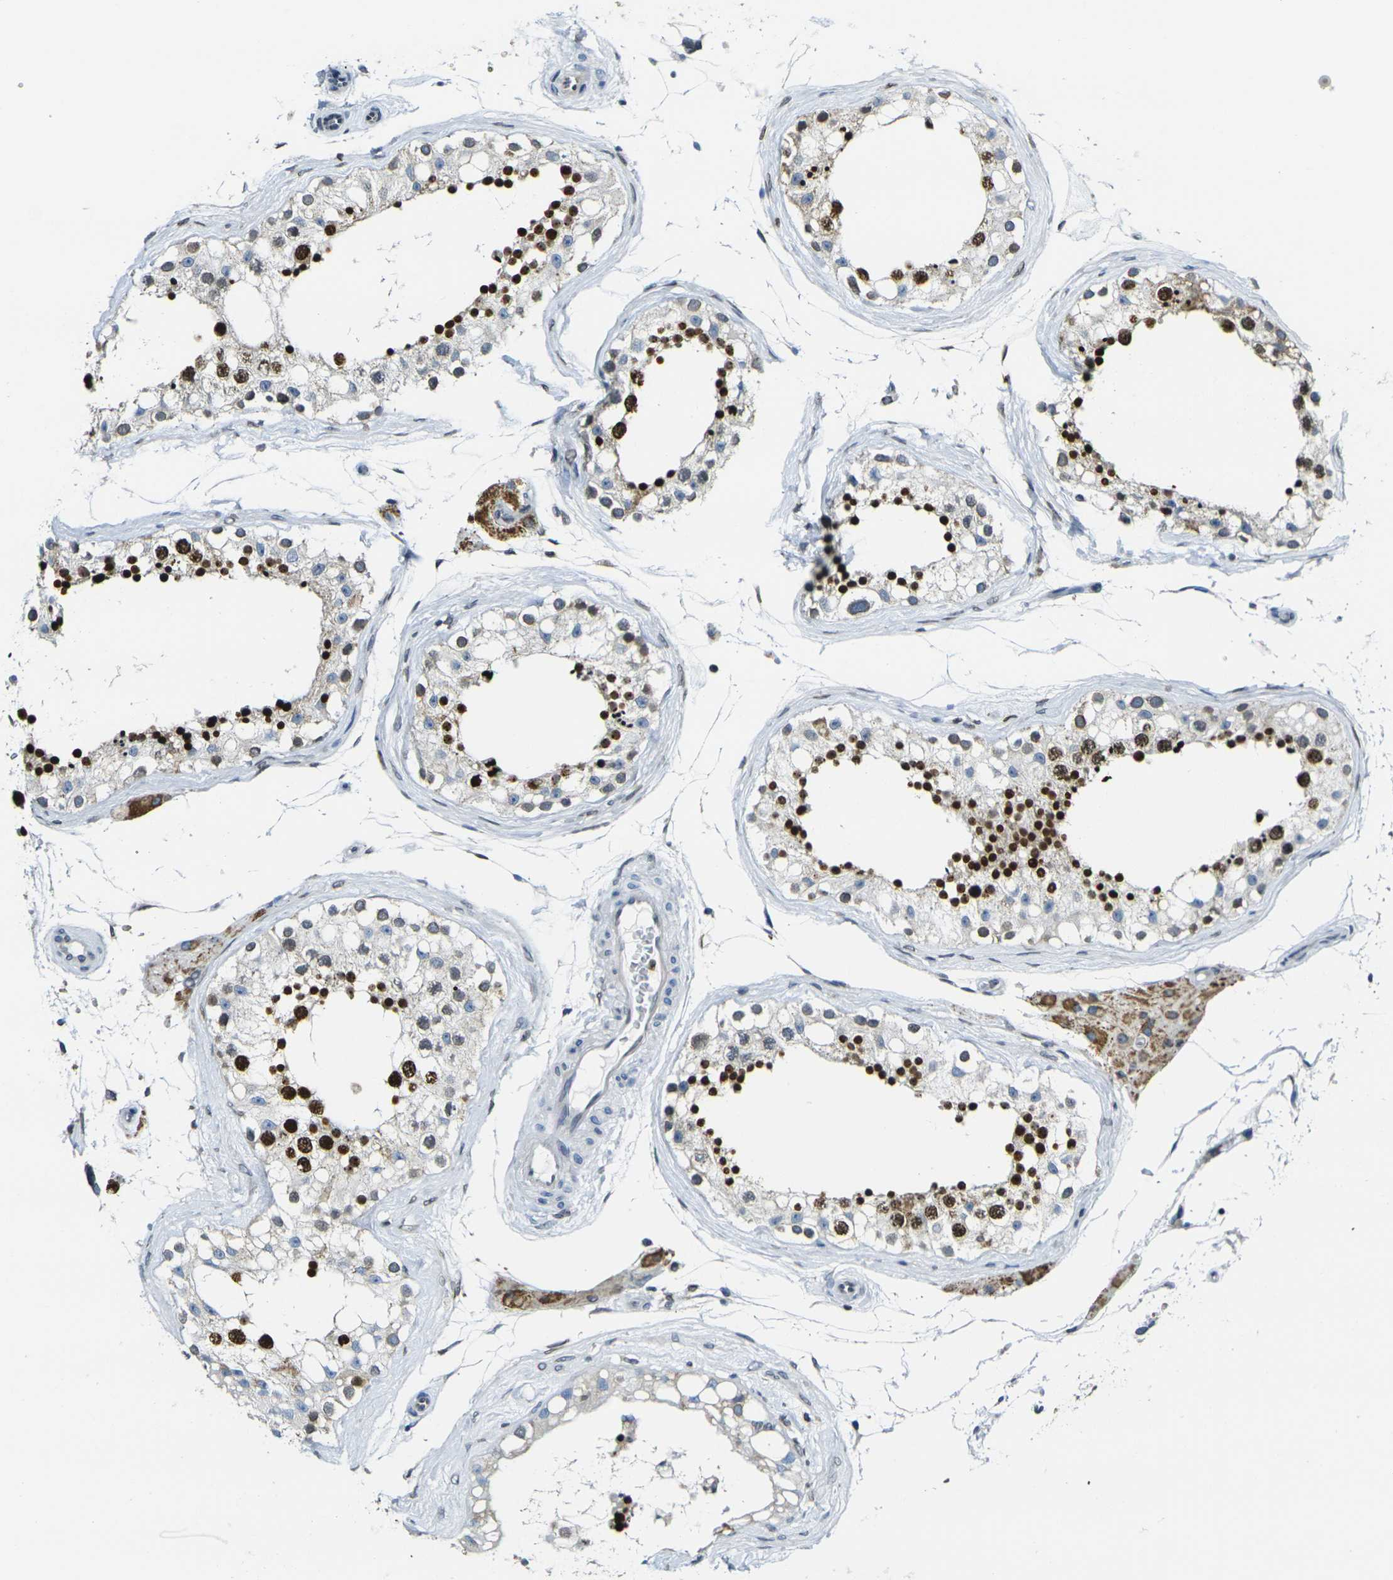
{"staining": {"intensity": "strong", "quantity": "25%-75%", "location": "nuclear"}, "tissue": "testis", "cell_type": "Cells in seminiferous ducts", "image_type": "normal", "snomed": [{"axis": "morphology", "description": "Normal tissue, NOS"}, {"axis": "topography", "description": "Testis"}], "caption": "Cells in seminiferous ducts display high levels of strong nuclear positivity in about 25%-75% of cells in benign testis. The protein is shown in brown color, while the nuclei are stained blue.", "gene": "BRDT", "patient": {"sex": "male", "age": 68}}